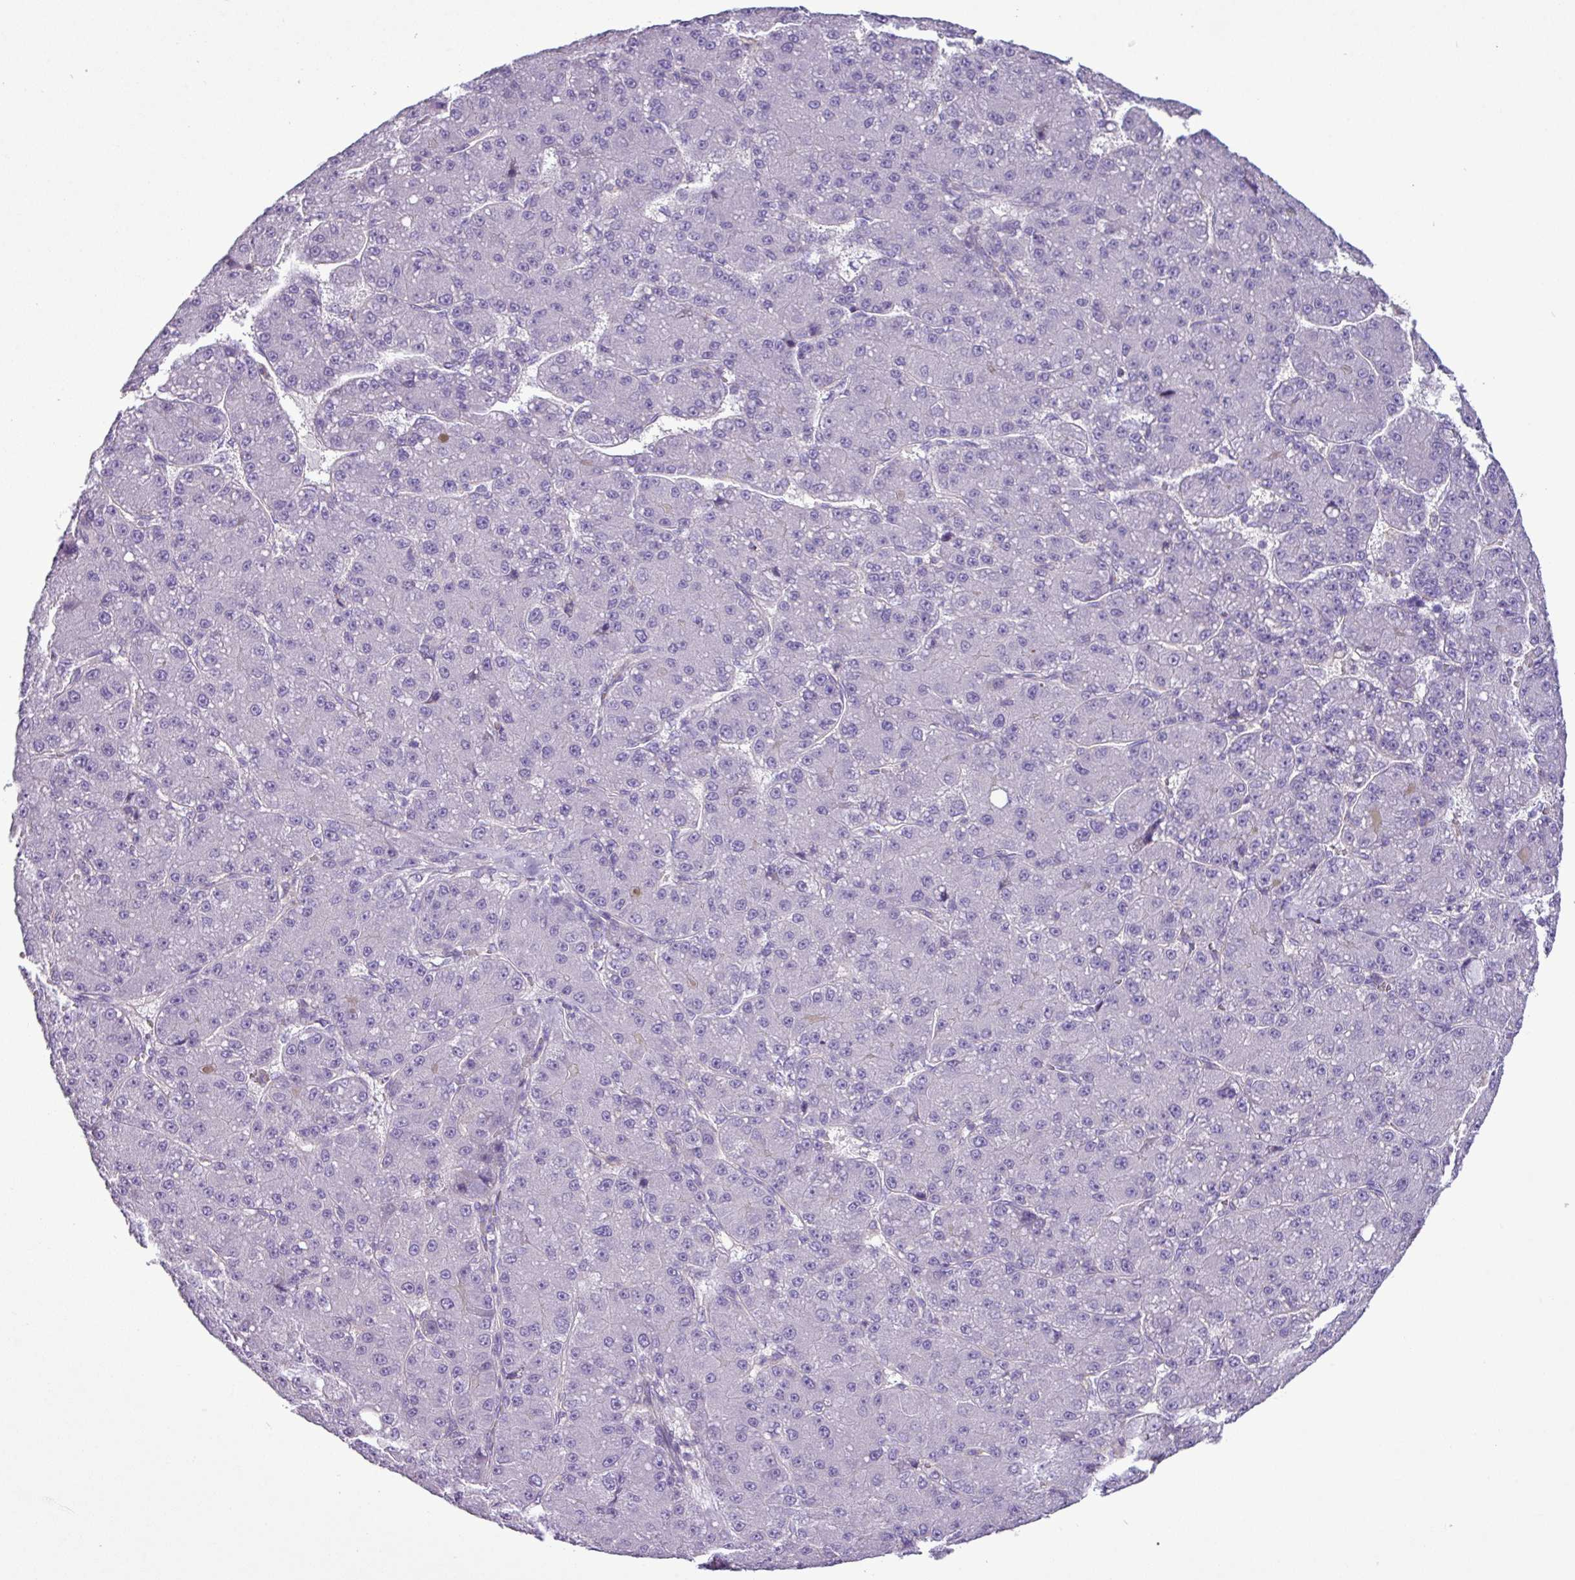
{"staining": {"intensity": "negative", "quantity": "none", "location": "none"}, "tissue": "liver cancer", "cell_type": "Tumor cells", "image_type": "cancer", "snomed": [{"axis": "morphology", "description": "Carcinoma, Hepatocellular, NOS"}, {"axis": "topography", "description": "Liver"}], "caption": "Histopathology image shows no protein expression in tumor cells of liver cancer (hepatocellular carcinoma) tissue.", "gene": "ZNF334", "patient": {"sex": "male", "age": 67}}